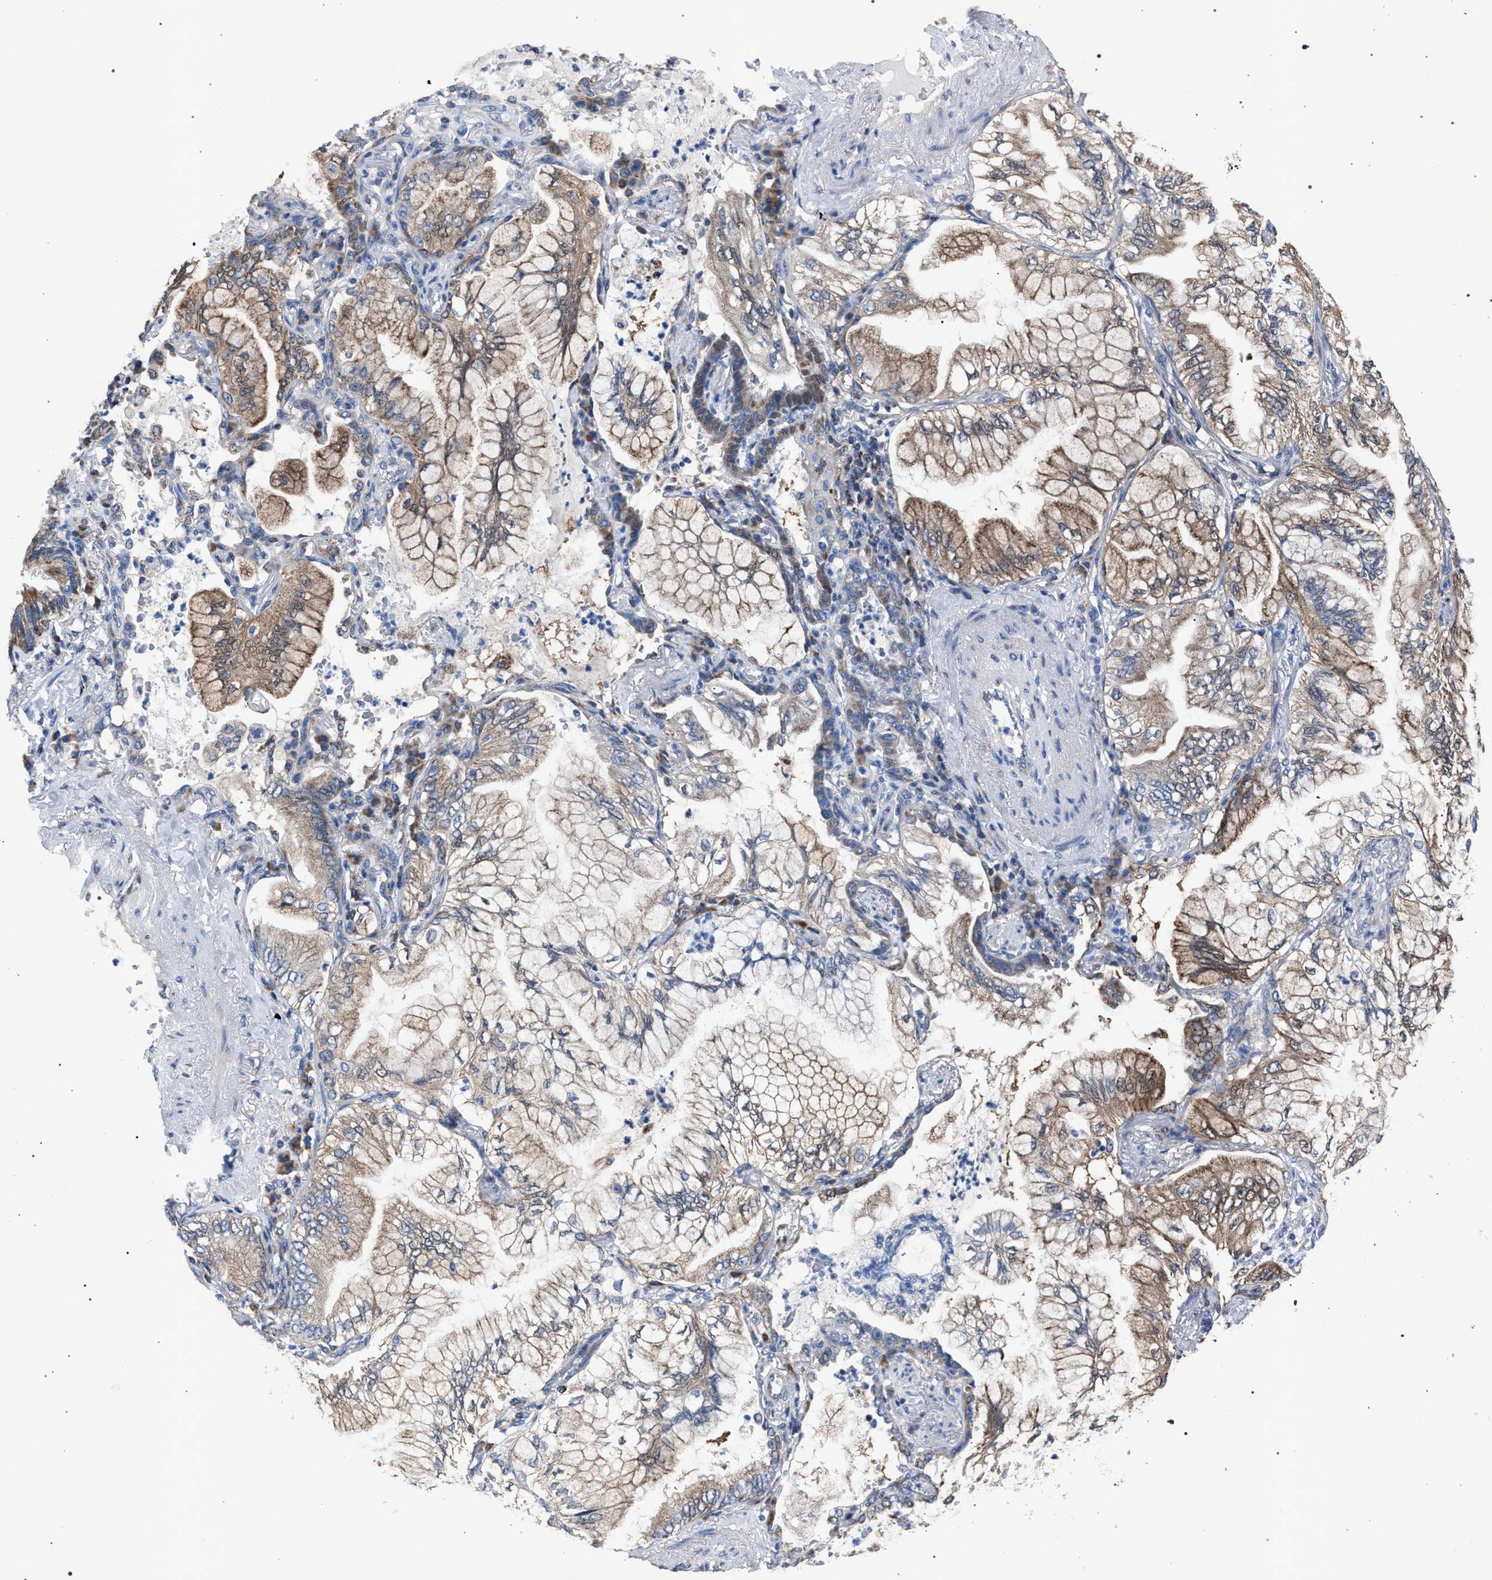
{"staining": {"intensity": "weak", "quantity": ">75%", "location": "cytoplasmic/membranous"}, "tissue": "lung cancer", "cell_type": "Tumor cells", "image_type": "cancer", "snomed": [{"axis": "morphology", "description": "Adenocarcinoma, NOS"}, {"axis": "topography", "description": "Lung"}], "caption": "An image showing weak cytoplasmic/membranous positivity in about >75% of tumor cells in adenocarcinoma (lung), as visualized by brown immunohistochemical staining.", "gene": "CRYZ", "patient": {"sex": "female", "age": 70}}